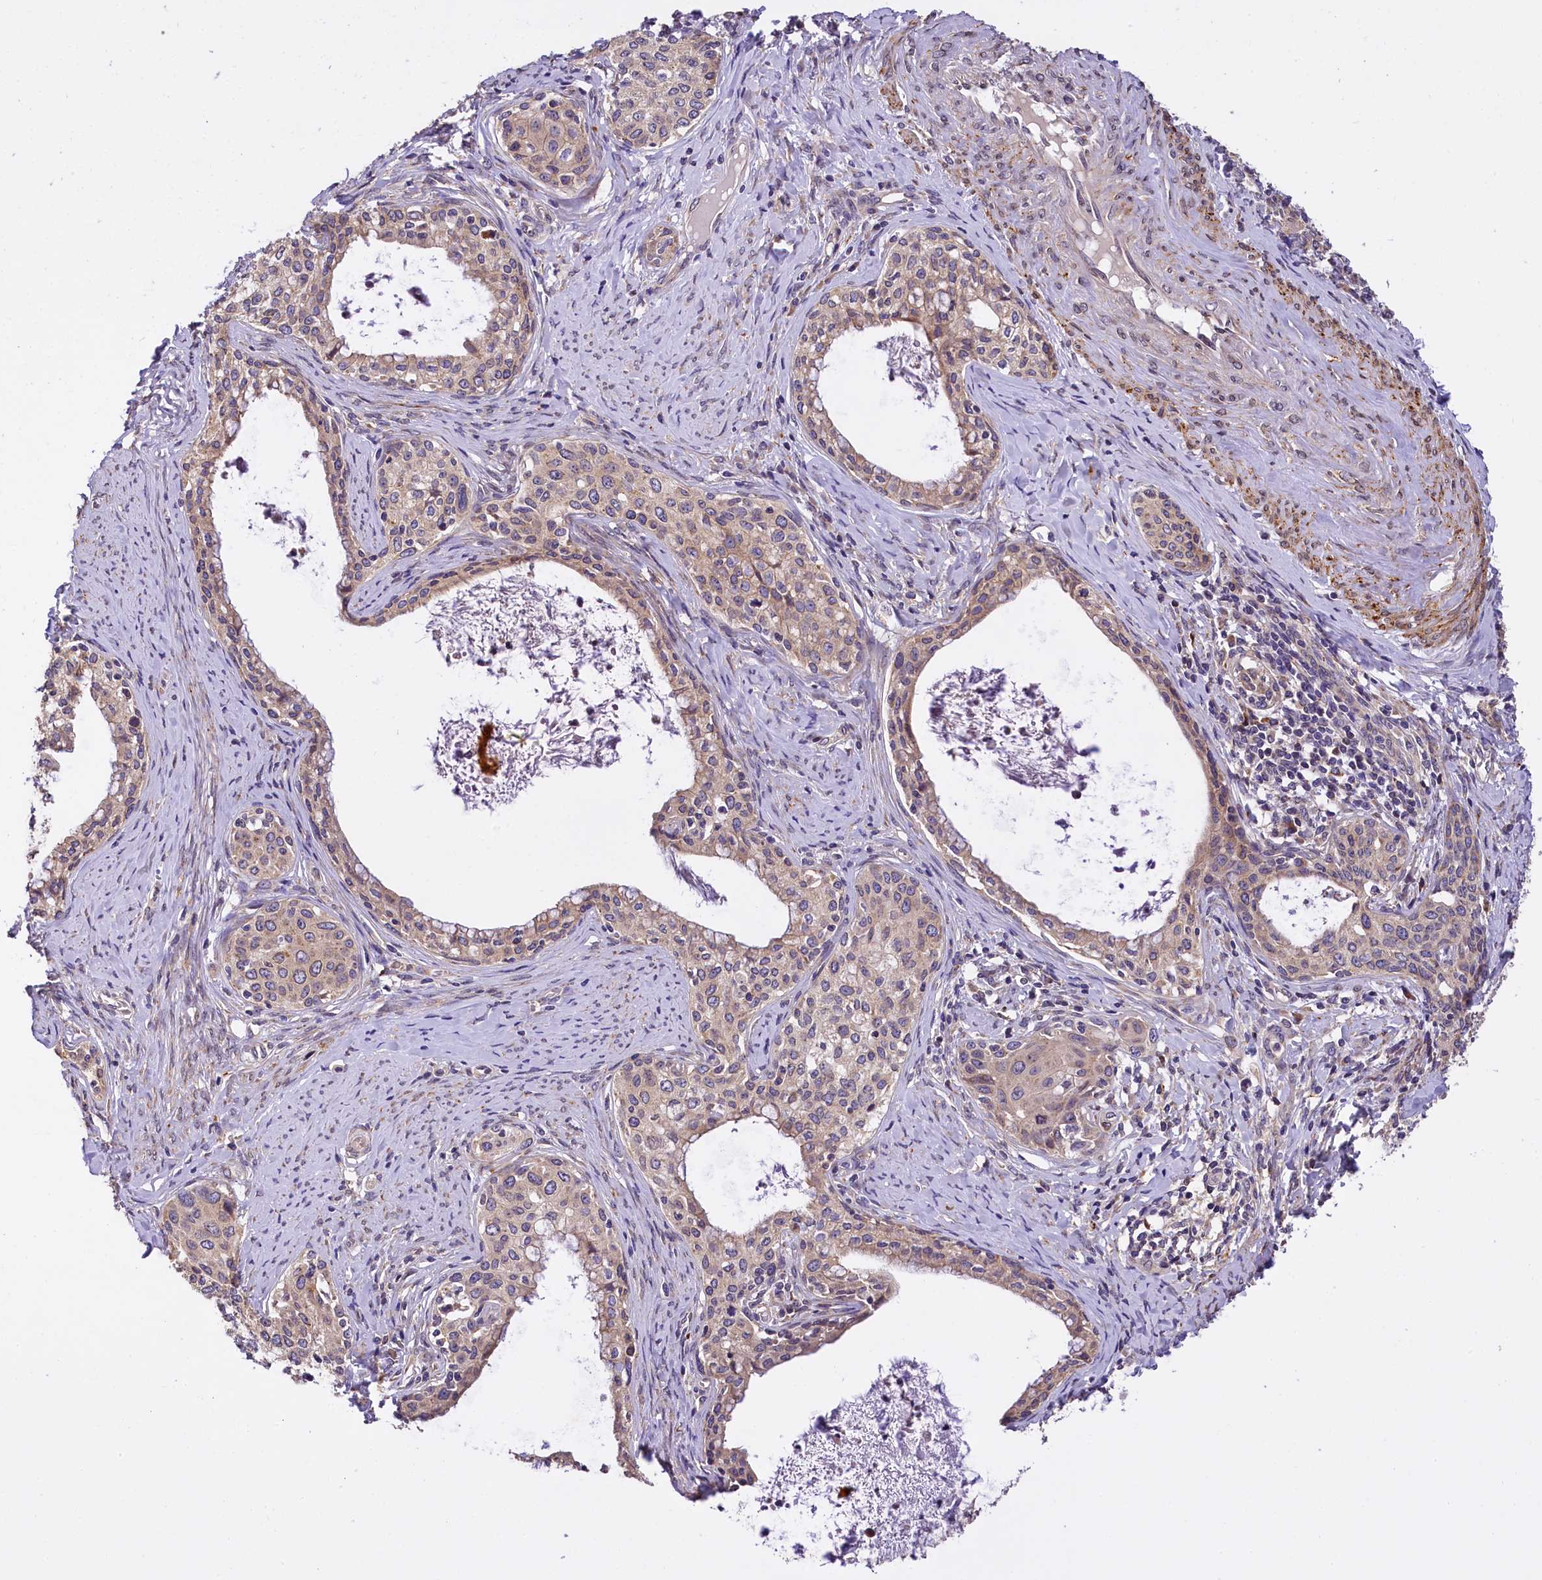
{"staining": {"intensity": "weak", "quantity": ">75%", "location": "cytoplasmic/membranous"}, "tissue": "cervical cancer", "cell_type": "Tumor cells", "image_type": "cancer", "snomed": [{"axis": "morphology", "description": "Squamous cell carcinoma, NOS"}, {"axis": "morphology", "description": "Adenocarcinoma, NOS"}, {"axis": "topography", "description": "Cervix"}], "caption": "Tumor cells demonstrate low levels of weak cytoplasmic/membranous staining in approximately >75% of cells in cervical cancer (adenocarcinoma). Using DAB (3,3'-diaminobenzidine) (brown) and hematoxylin (blue) stains, captured at high magnification using brightfield microscopy.", "gene": "SUPV3L1", "patient": {"sex": "female", "age": 52}}